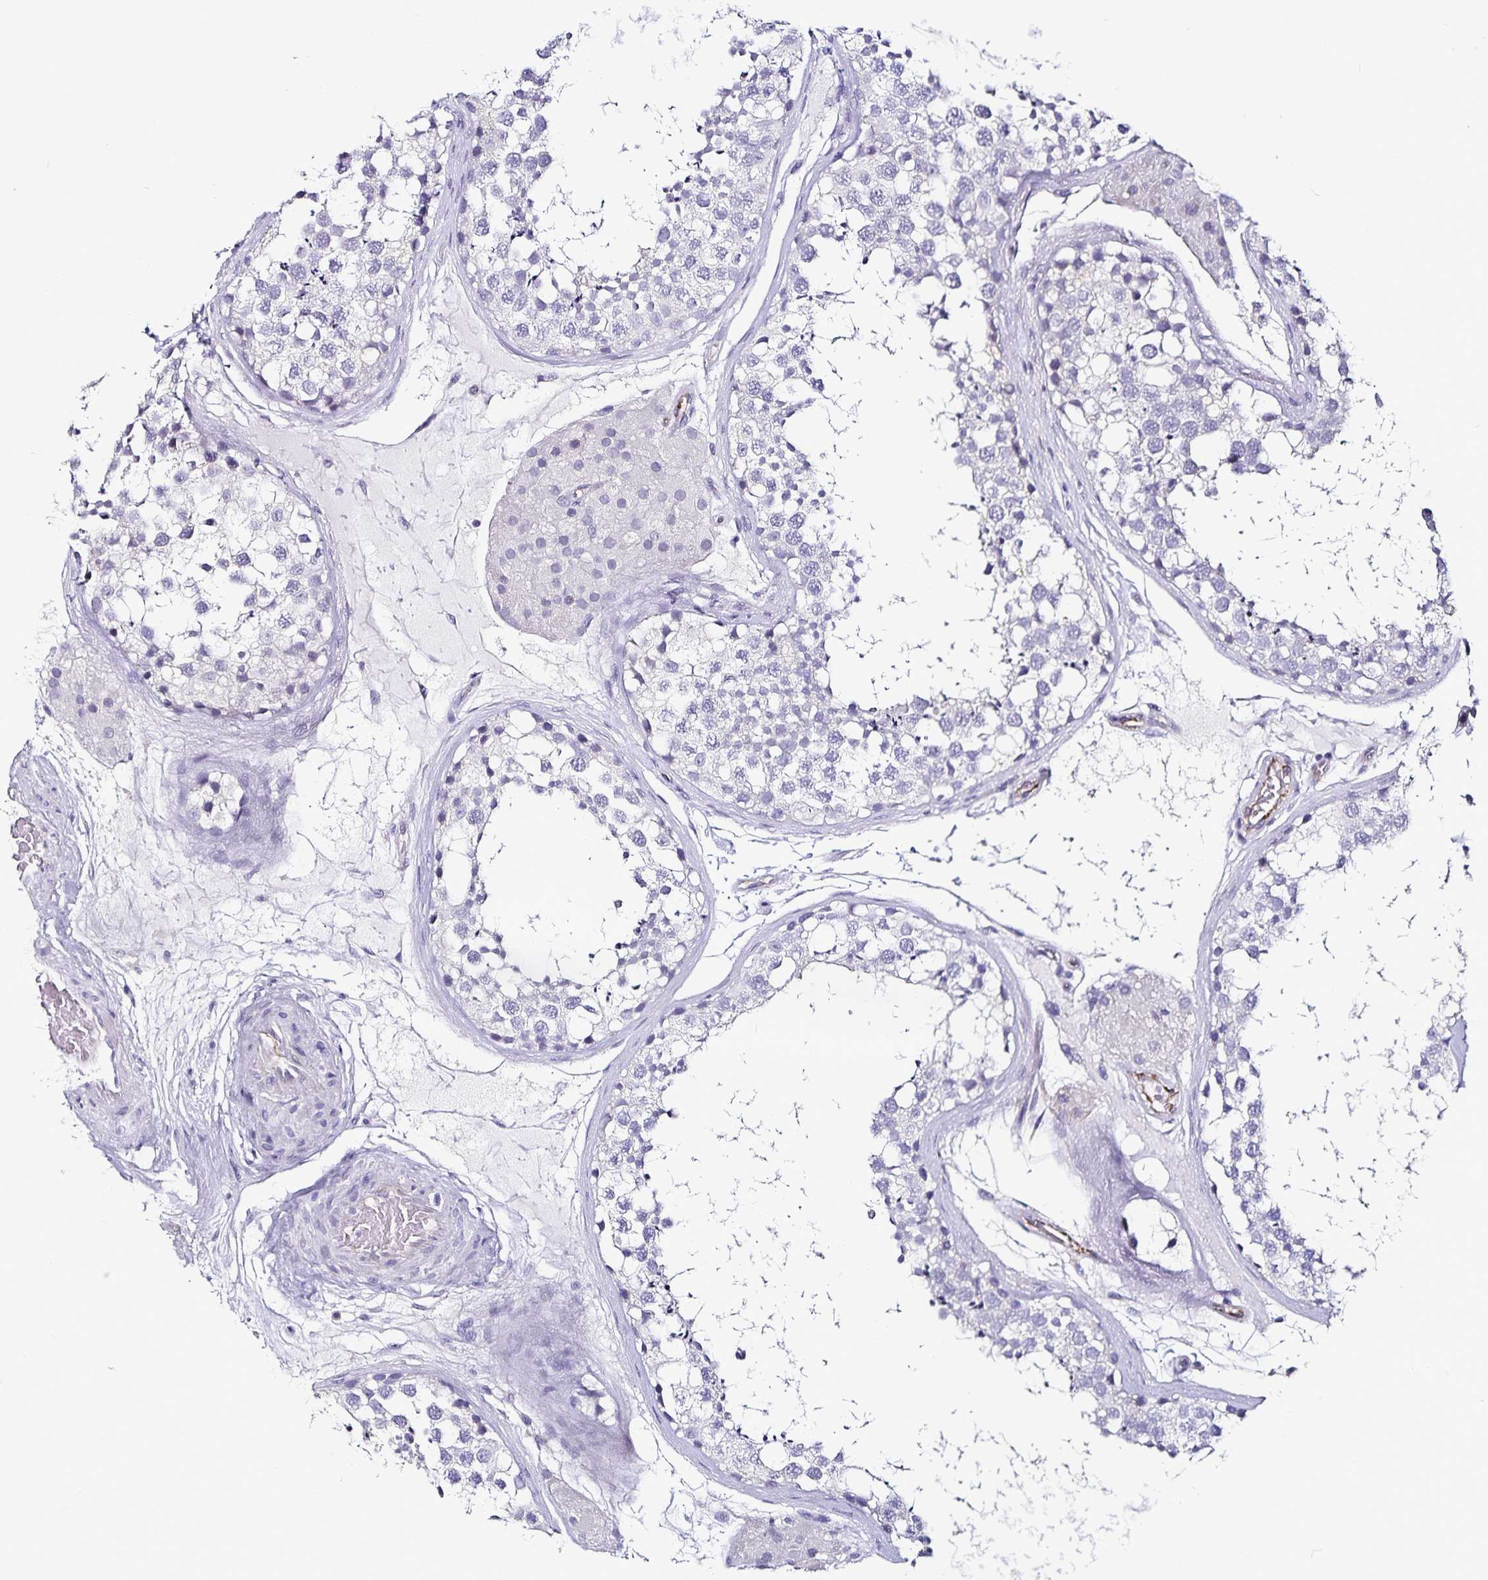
{"staining": {"intensity": "negative", "quantity": "none", "location": "none"}, "tissue": "testis", "cell_type": "Cells in seminiferous ducts", "image_type": "normal", "snomed": [{"axis": "morphology", "description": "Normal tissue, NOS"}, {"axis": "morphology", "description": "Seminoma, NOS"}, {"axis": "topography", "description": "Testis"}], "caption": "Testis was stained to show a protein in brown. There is no significant expression in cells in seminiferous ducts. The staining is performed using DAB brown chromogen with nuclei counter-stained in using hematoxylin.", "gene": "TSPAN7", "patient": {"sex": "male", "age": 65}}